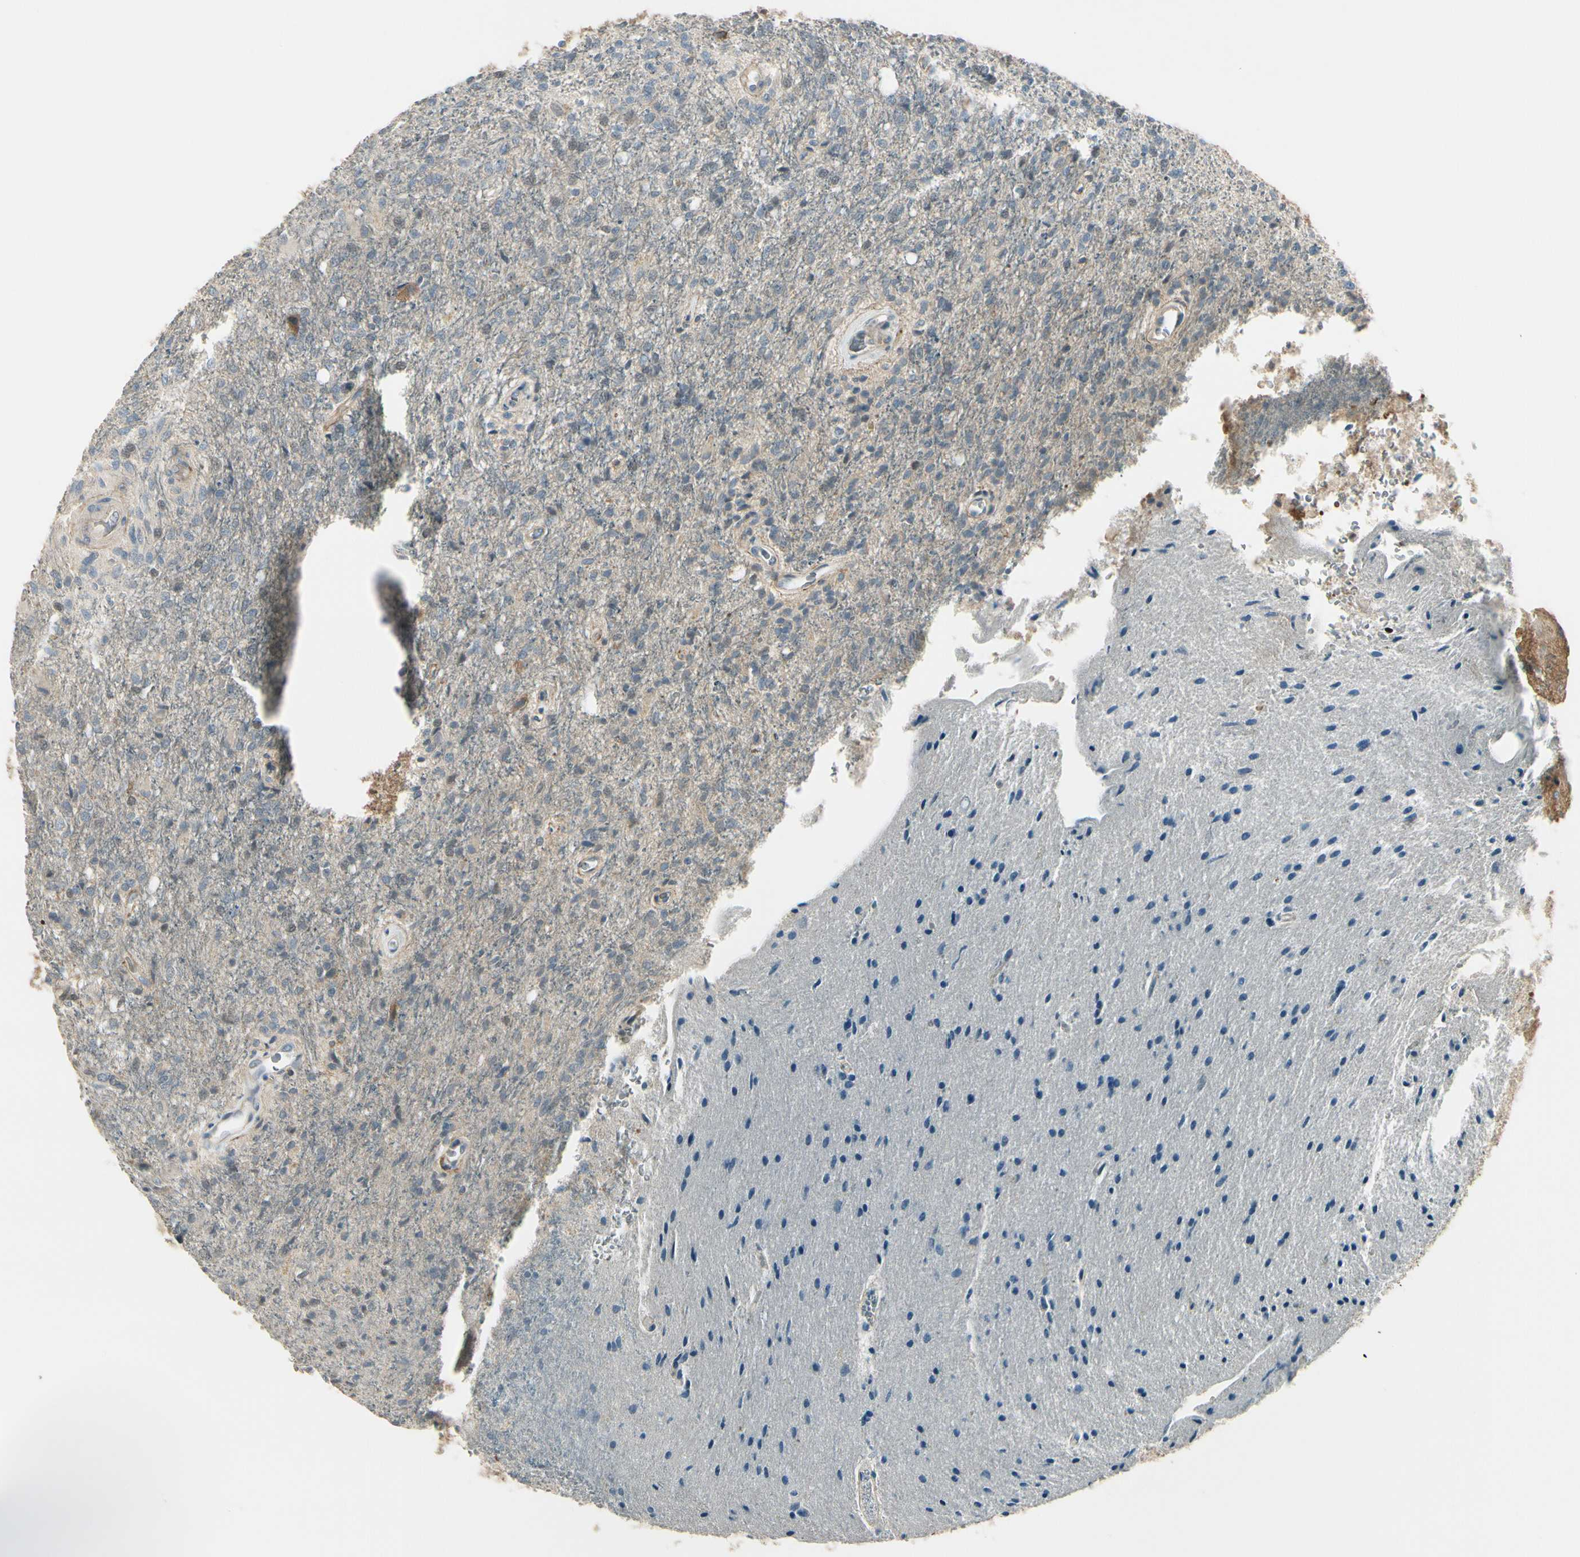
{"staining": {"intensity": "weak", "quantity": "<25%", "location": "cytoplasmic/membranous"}, "tissue": "glioma", "cell_type": "Tumor cells", "image_type": "cancer", "snomed": [{"axis": "morphology", "description": "Normal tissue, NOS"}, {"axis": "morphology", "description": "Glioma, malignant, High grade"}, {"axis": "topography", "description": "Cerebral cortex"}], "caption": "This is an IHC photomicrograph of malignant glioma (high-grade). There is no staining in tumor cells.", "gene": "PPP3CB", "patient": {"sex": "male", "age": 77}}